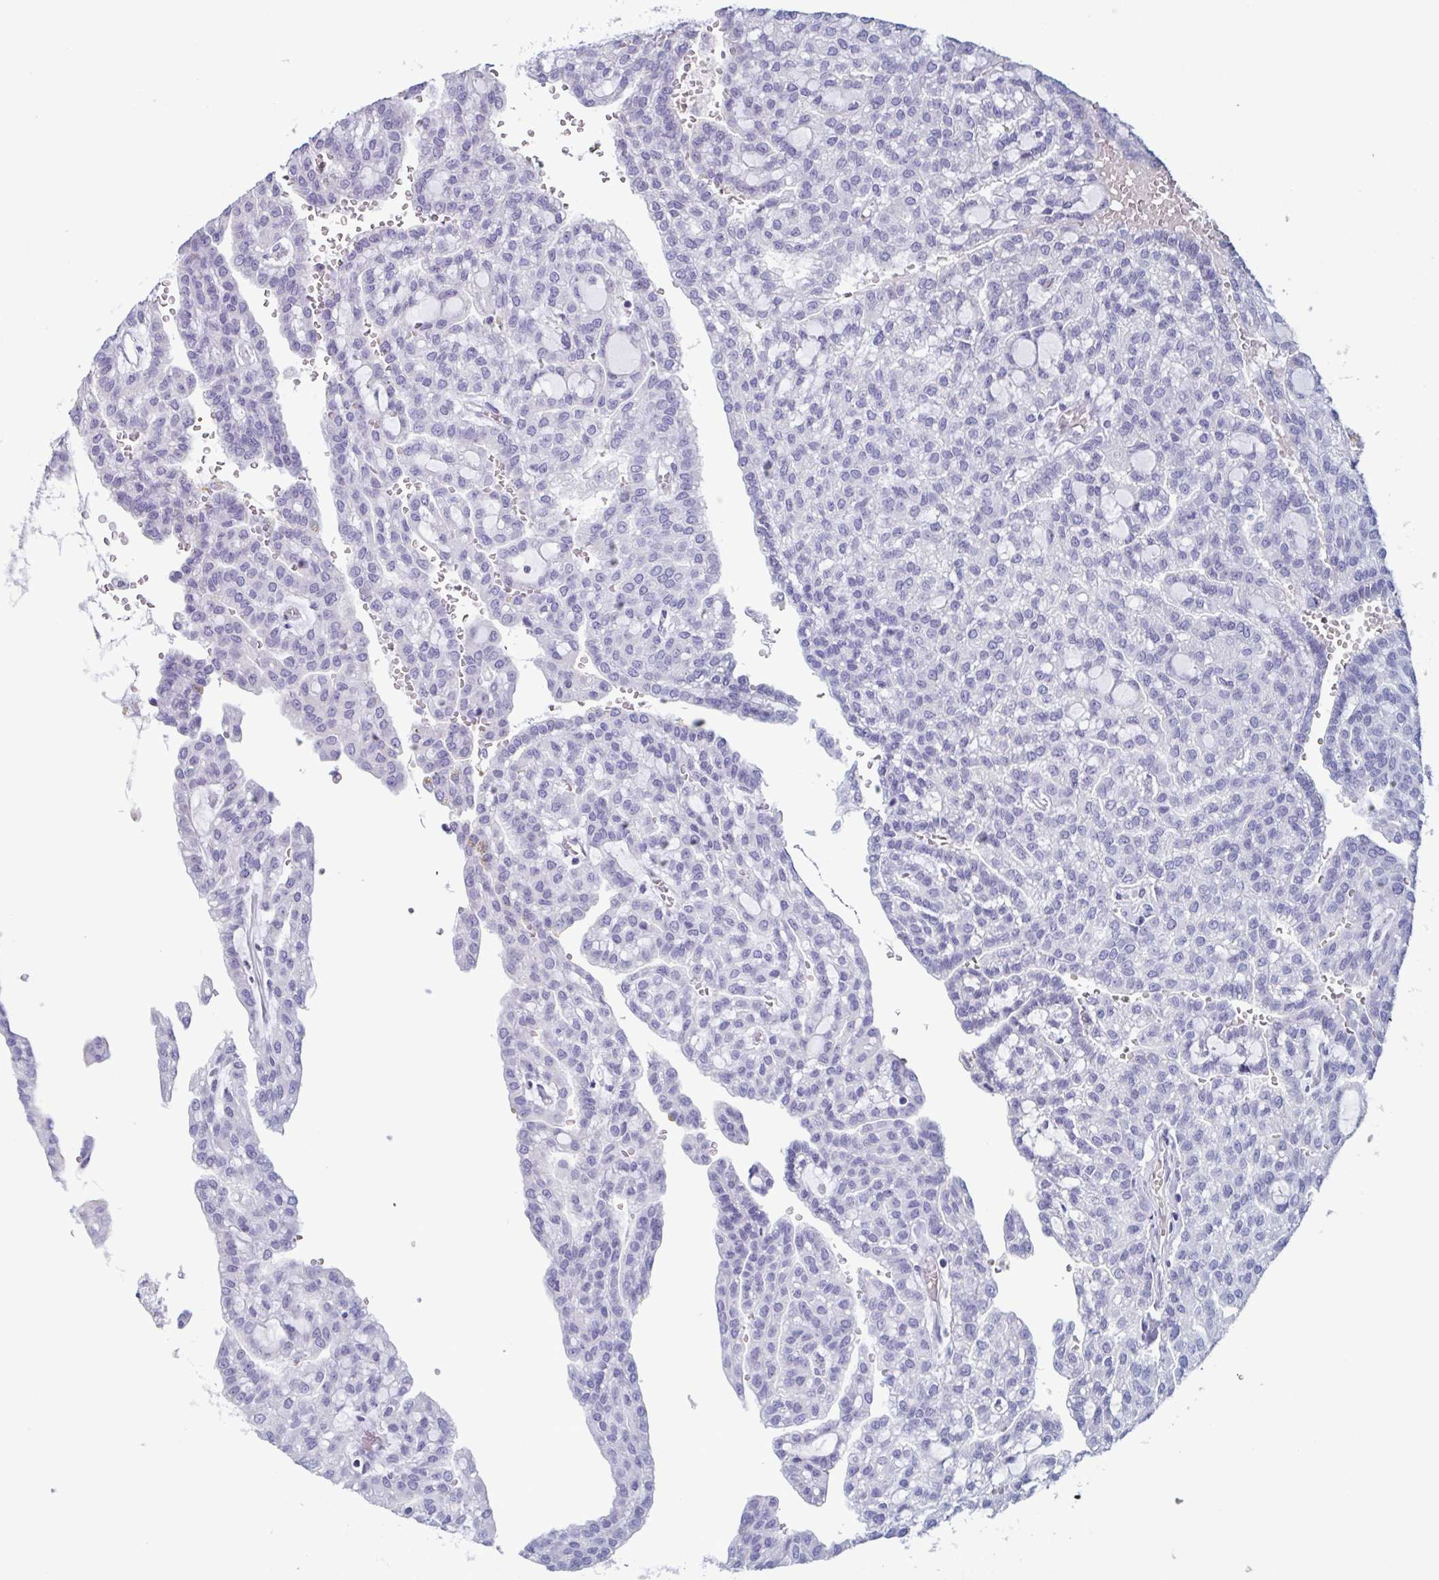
{"staining": {"intensity": "negative", "quantity": "none", "location": "none"}, "tissue": "renal cancer", "cell_type": "Tumor cells", "image_type": "cancer", "snomed": [{"axis": "morphology", "description": "Adenocarcinoma, NOS"}, {"axis": "topography", "description": "Kidney"}], "caption": "Micrograph shows no protein staining in tumor cells of renal adenocarcinoma tissue. (IHC, brightfield microscopy, high magnification).", "gene": "BPI", "patient": {"sex": "male", "age": 63}}